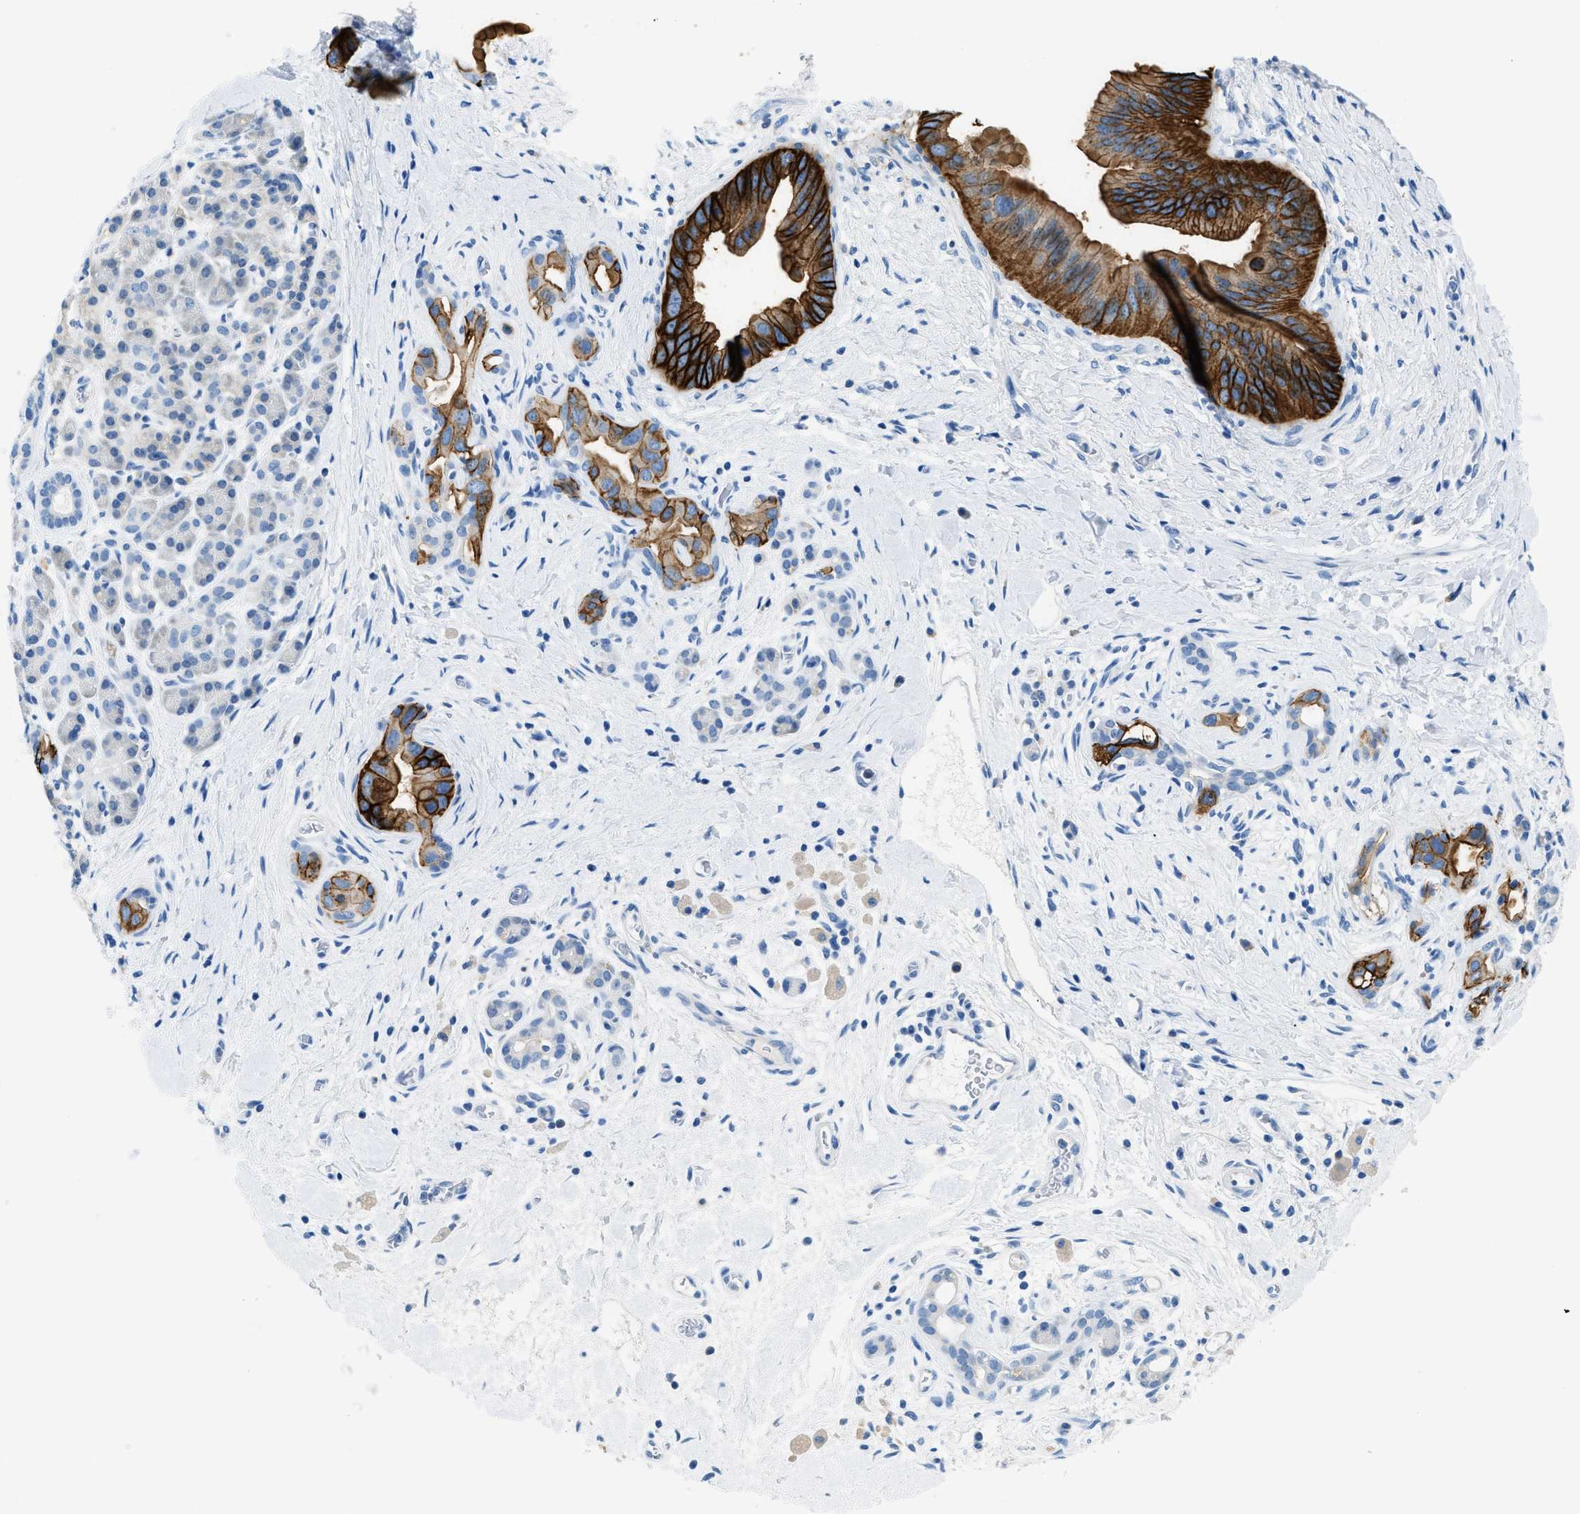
{"staining": {"intensity": "strong", "quantity": ">75%", "location": "cytoplasmic/membranous"}, "tissue": "pancreatic cancer", "cell_type": "Tumor cells", "image_type": "cancer", "snomed": [{"axis": "morphology", "description": "Adenocarcinoma, NOS"}, {"axis": "topography", "description": "Pancreas"}], "caption": "Human pancreatic adenocarcinoma stained with a protein marker demonstrates strong staining in tumor cells.", "gene": "CLDN18", "patient": {"sex": "male", "age": 55}}